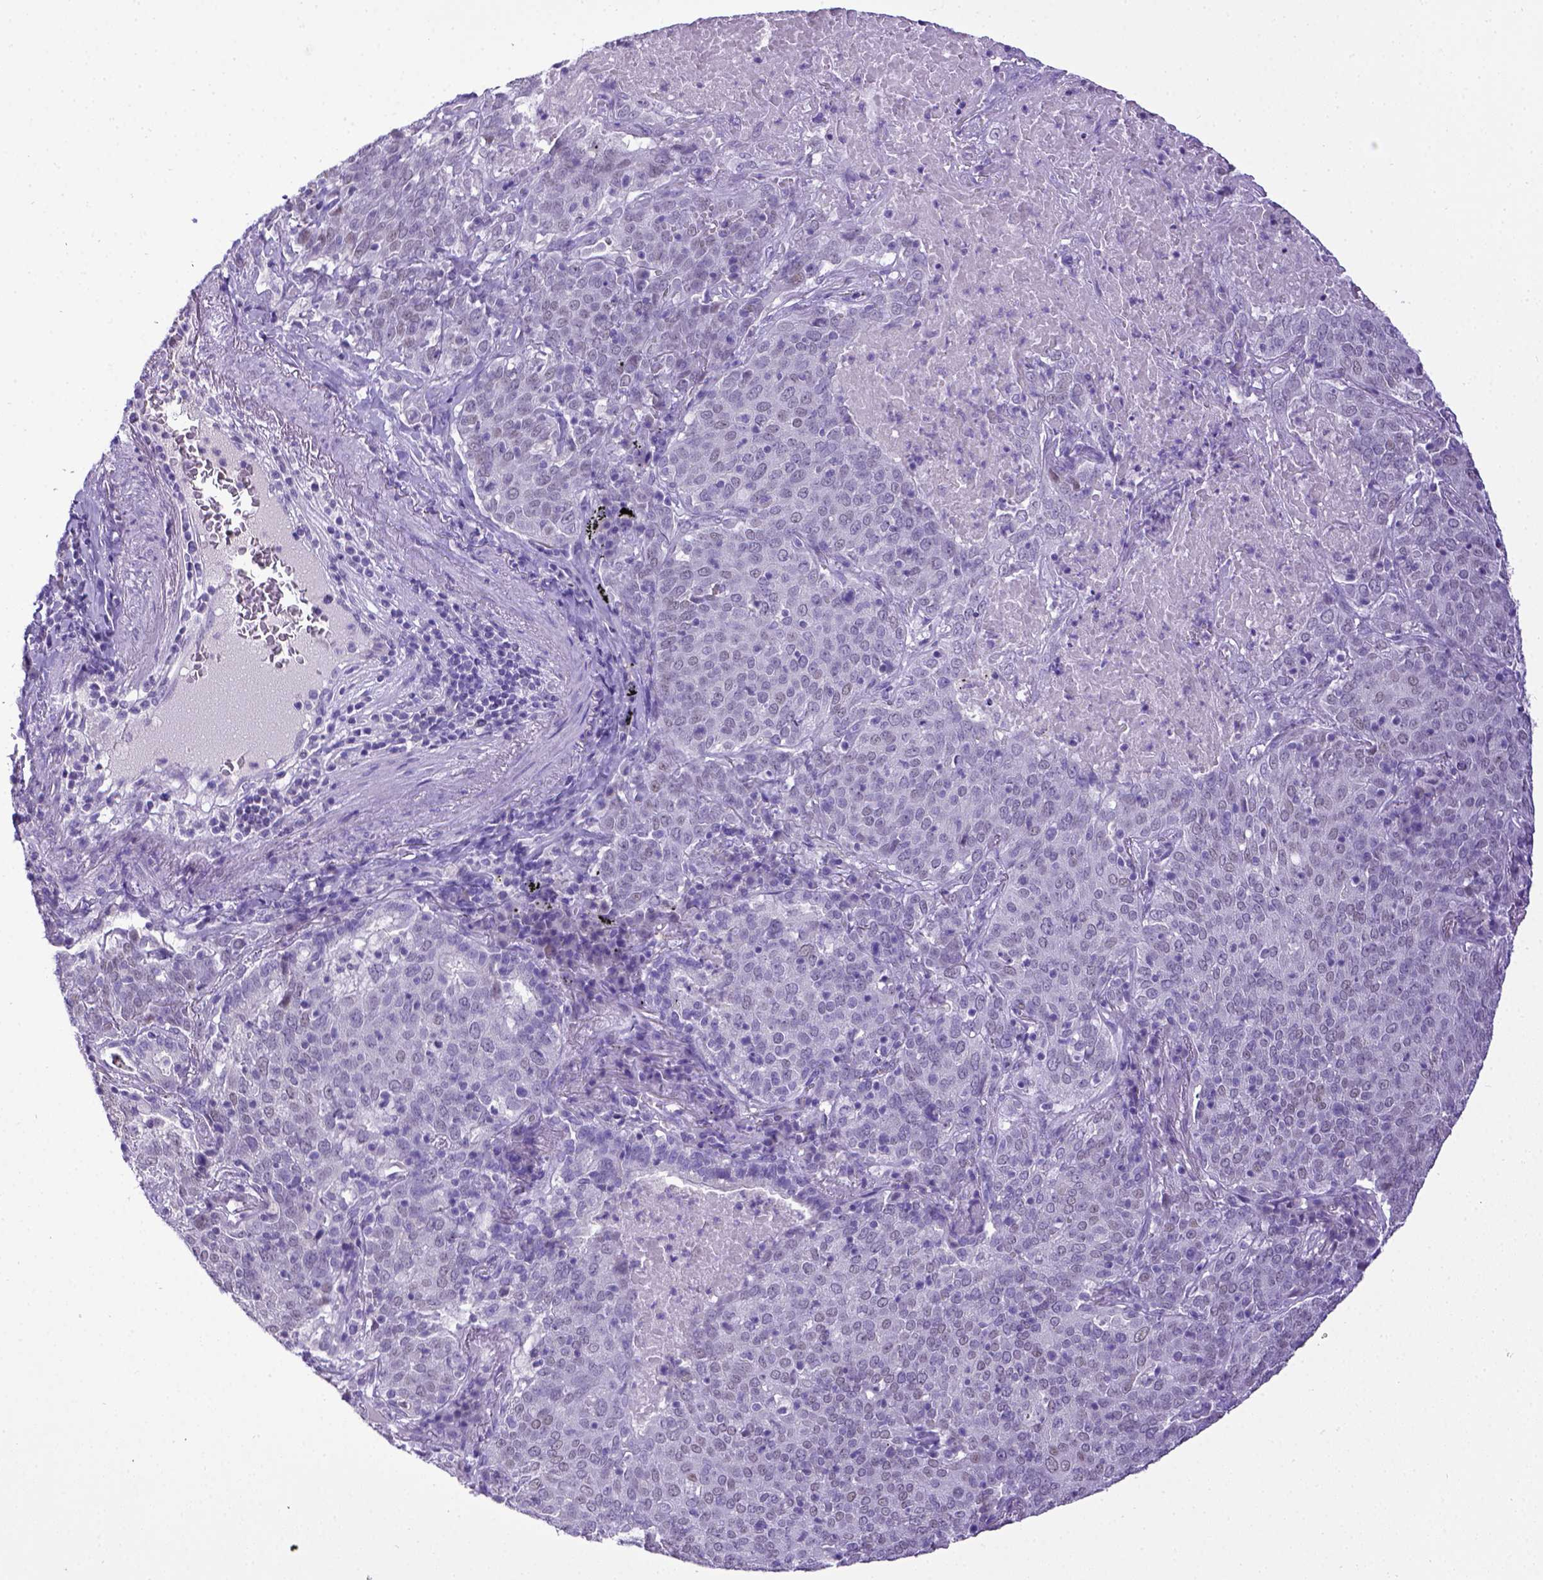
{"staining": {"intensity": "weak", "quantity": "<25%", "location": "nuclear"}, "tissue": "lung cancer", "cell_type": "Tumor cells", "image_type": "cancer", "snomed": [{"axis": "morphology", "description": "Squamous cell carcinoma, NOS"}, {"axis": "topography", "description": "Lung"}], "caption": "Lung cancer (squamous cell carcinoma) stained for a protein using immunohistochemistry exhibits no positivity tumor cells.", "gene": "ESR1", "patient": {"sex": "male", "age": 82}}